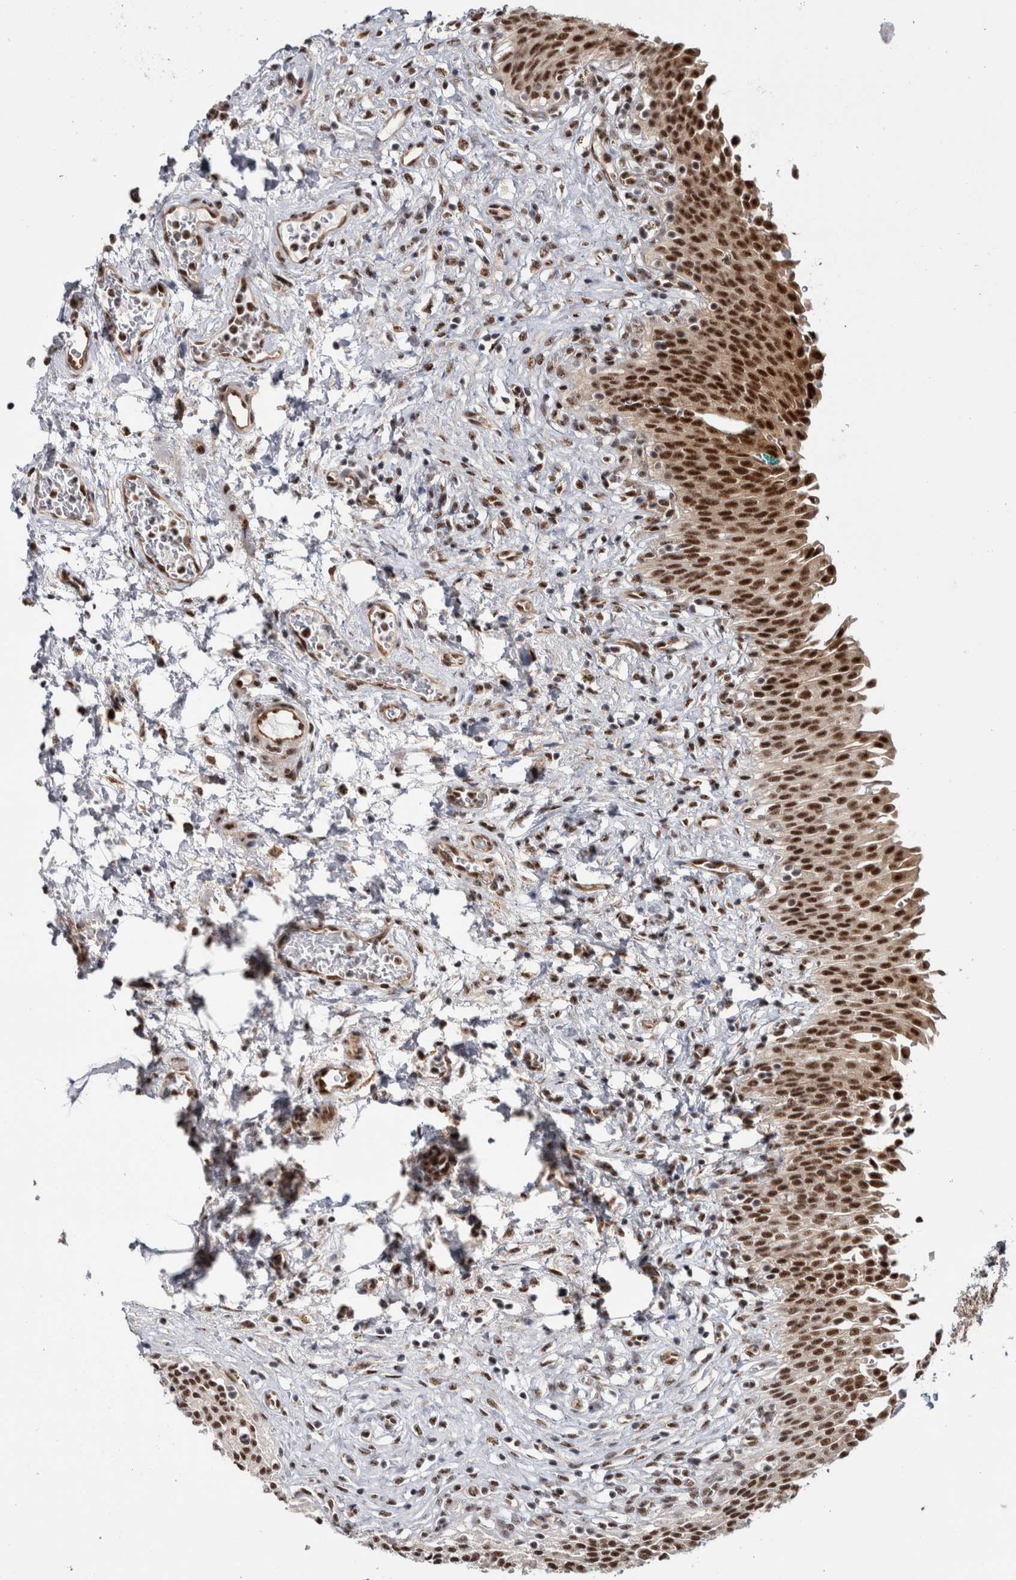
{"staining": {"intensity": "strong", "quantity": ">75%", "location": "nuclear"}, "tissue": "urinary bladder", "cell_type": "Urothelial cells", "image_type": "normal", "snomed": [{"axis": "morphology", "description": "Urothelial carcinoma, High grade"}, {"axis": "topography", "description": "Urinary bladder"}], "caption": "This image displays benign urinary bladder stained with IHC to label a protein in brown. The nuclear of urothelial cells show strong positivity for the protein. Nuclei are counter-stained blue.", "gene": "MKNK1", "patient": {"sex": "male", "age": 46}}